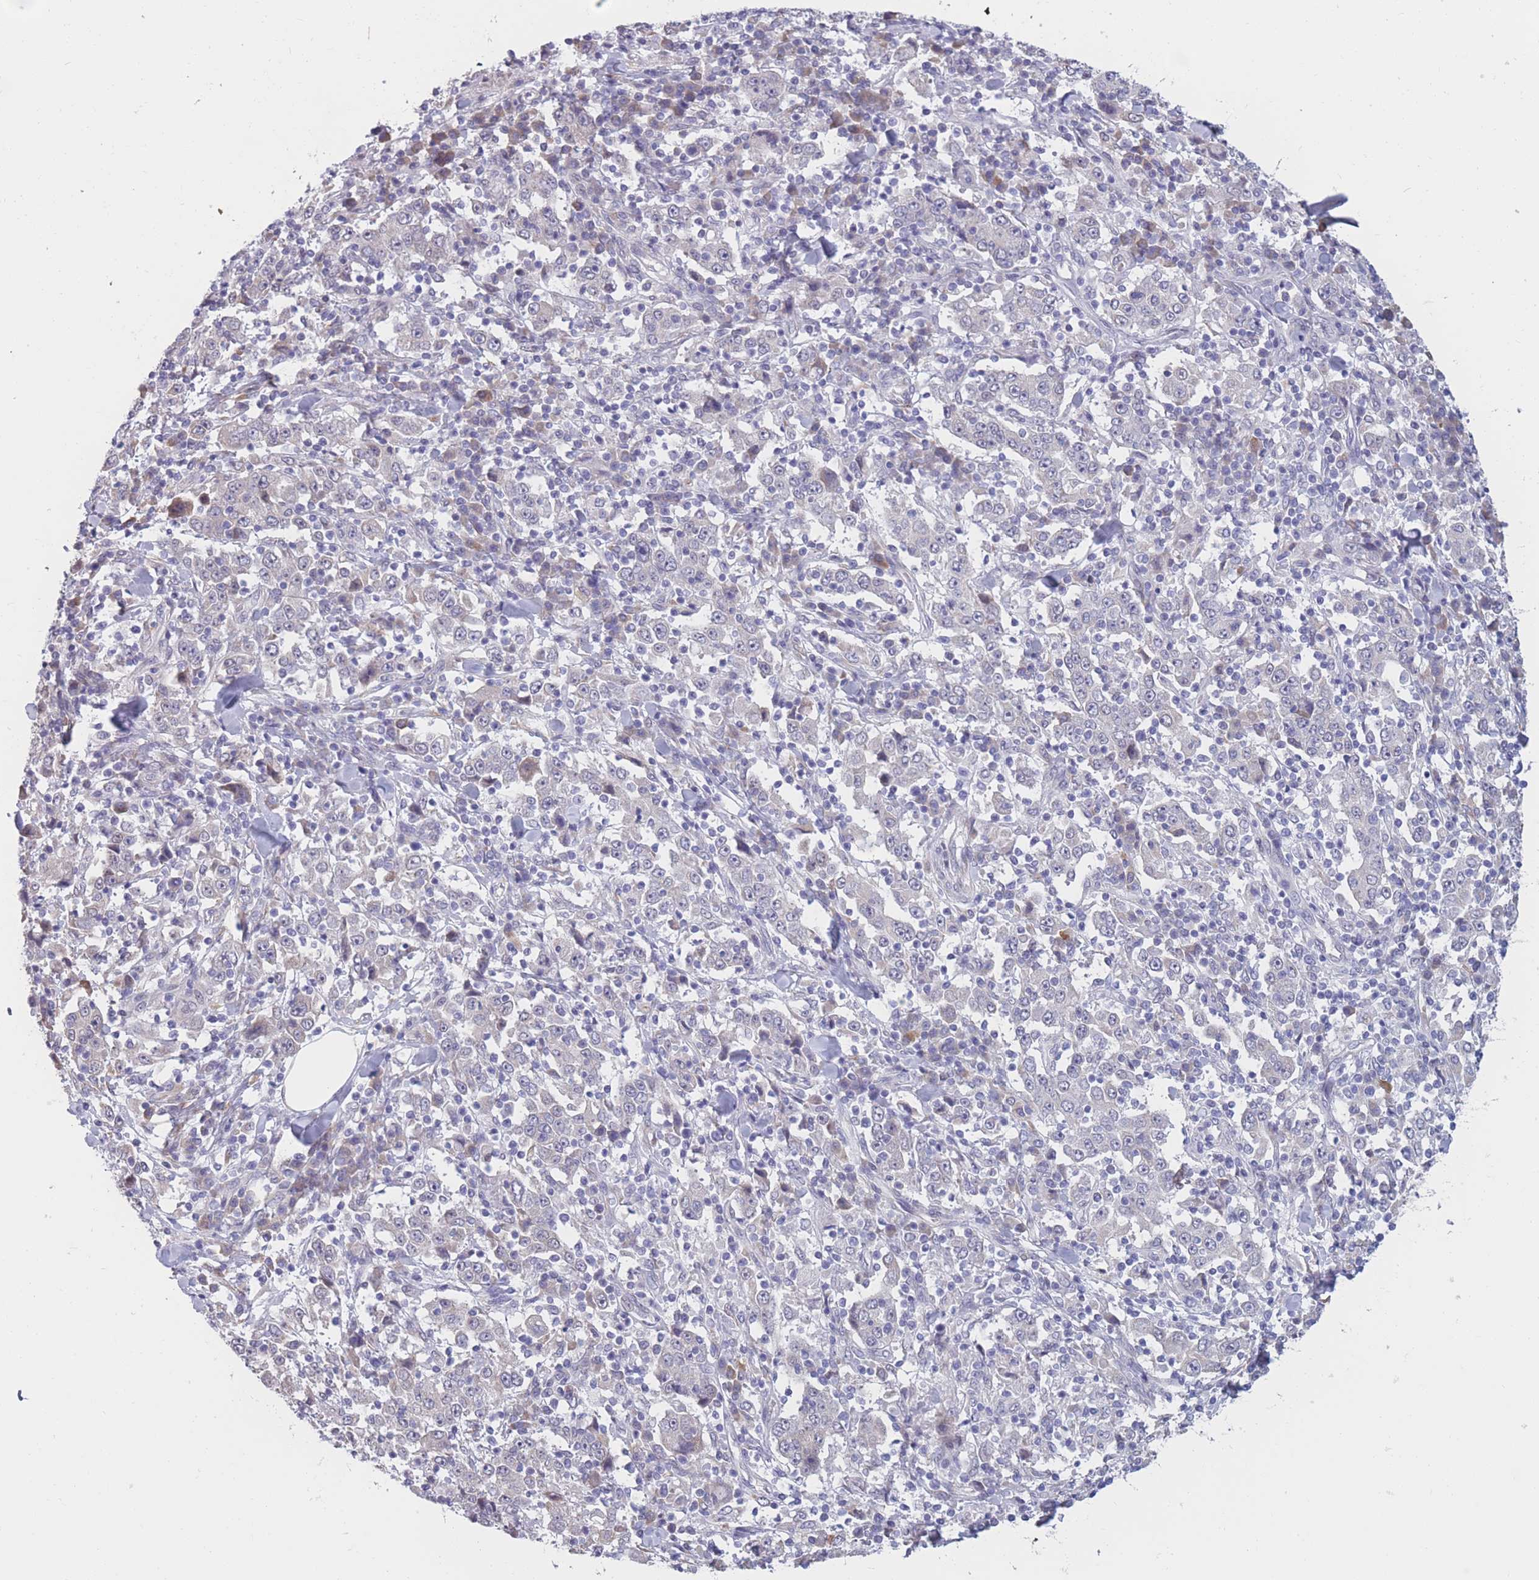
{"staining": {"intensity": "negative", "quantity": "none", "location": "none"}, "tissue": "stomach cancer", "cell_type": "Tumor cells", "image_type": "cancer", "snomed": [{"axis": "morphology", "description": "Normal tissue, NOS"}, {"axis": "morphology", "description": "Adenocarcinoma, NOS"}, {"axis": "topography", "description": "Stomach, upper"}, {"axis": "topography", "description": "Stomach"}], "caption": "This image is of stomach adenocarcinoma stained with immunohistochemistry (IHC) to label a protein in brown with the nuclei are counter-stained blue. There is no positivity in tumor cells. (Brightfield microscopy of DAB immunohistochemistry (IHC) at high magnification).", "gene": "COL27A1", "patient": {"sex": "male", "age": 59}}